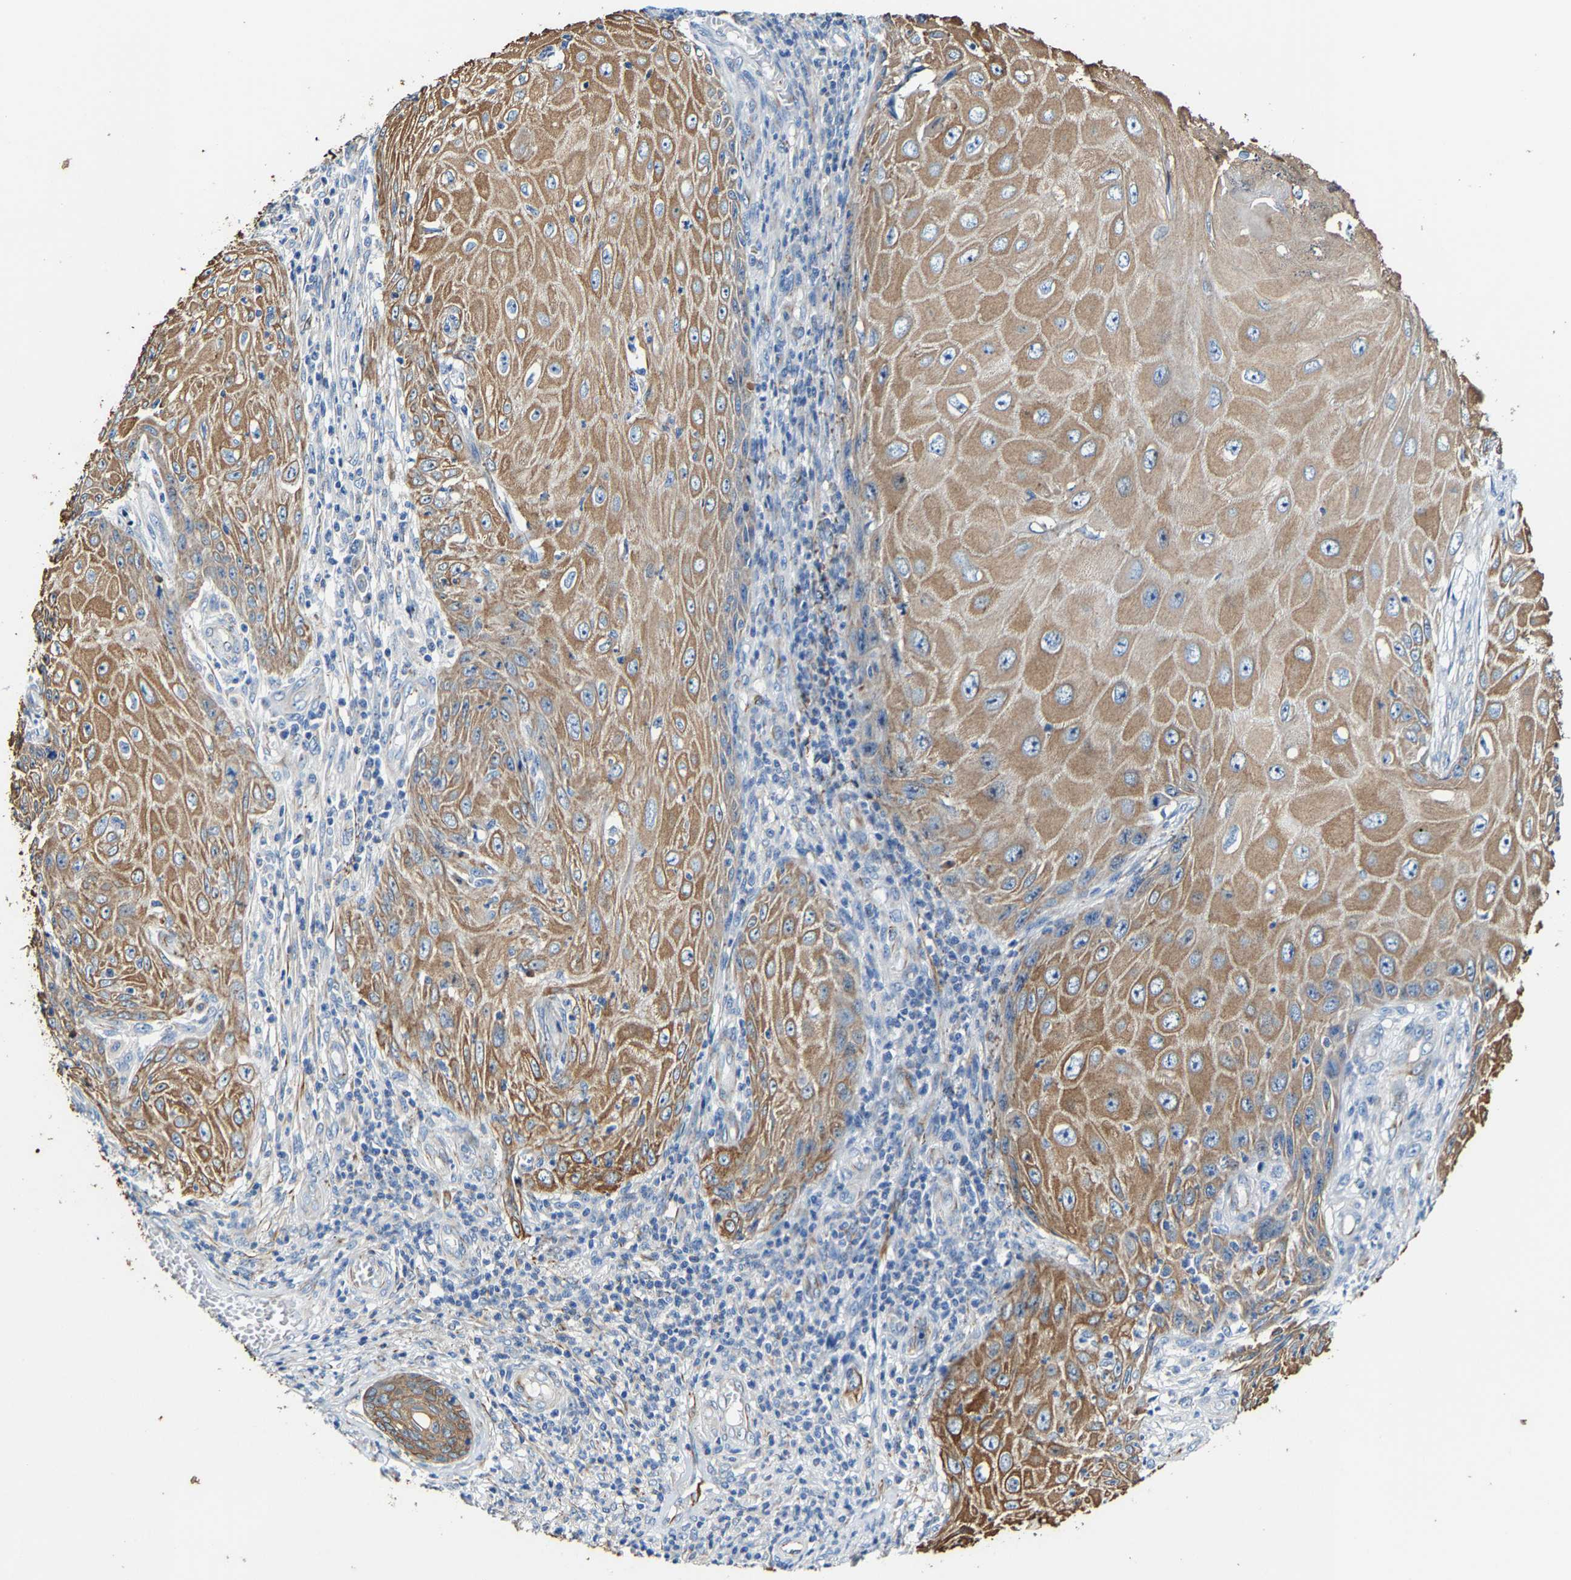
{"staining": {"intensity": "moderate", "quantity": ">75%", "location": "cytoplasmic/membranous"}, "tissue": "skin cancer", "cell_type": "Tumor cells", "image_type": "cancer", "snomed": [{"axis": "morphology", "description": "Squamous cell carcinoma, NOS"}, {"axis": "topography", "description": "Skin"}], "caption": "The image displays staining of skin cancer (squamous cell carcinoma), revealing moderate cytoplasmic/membranous protein positivity (brown color) within tumor cells.", "gene": "MMEL1", "patient": {"sex": "female", "age": 73}}